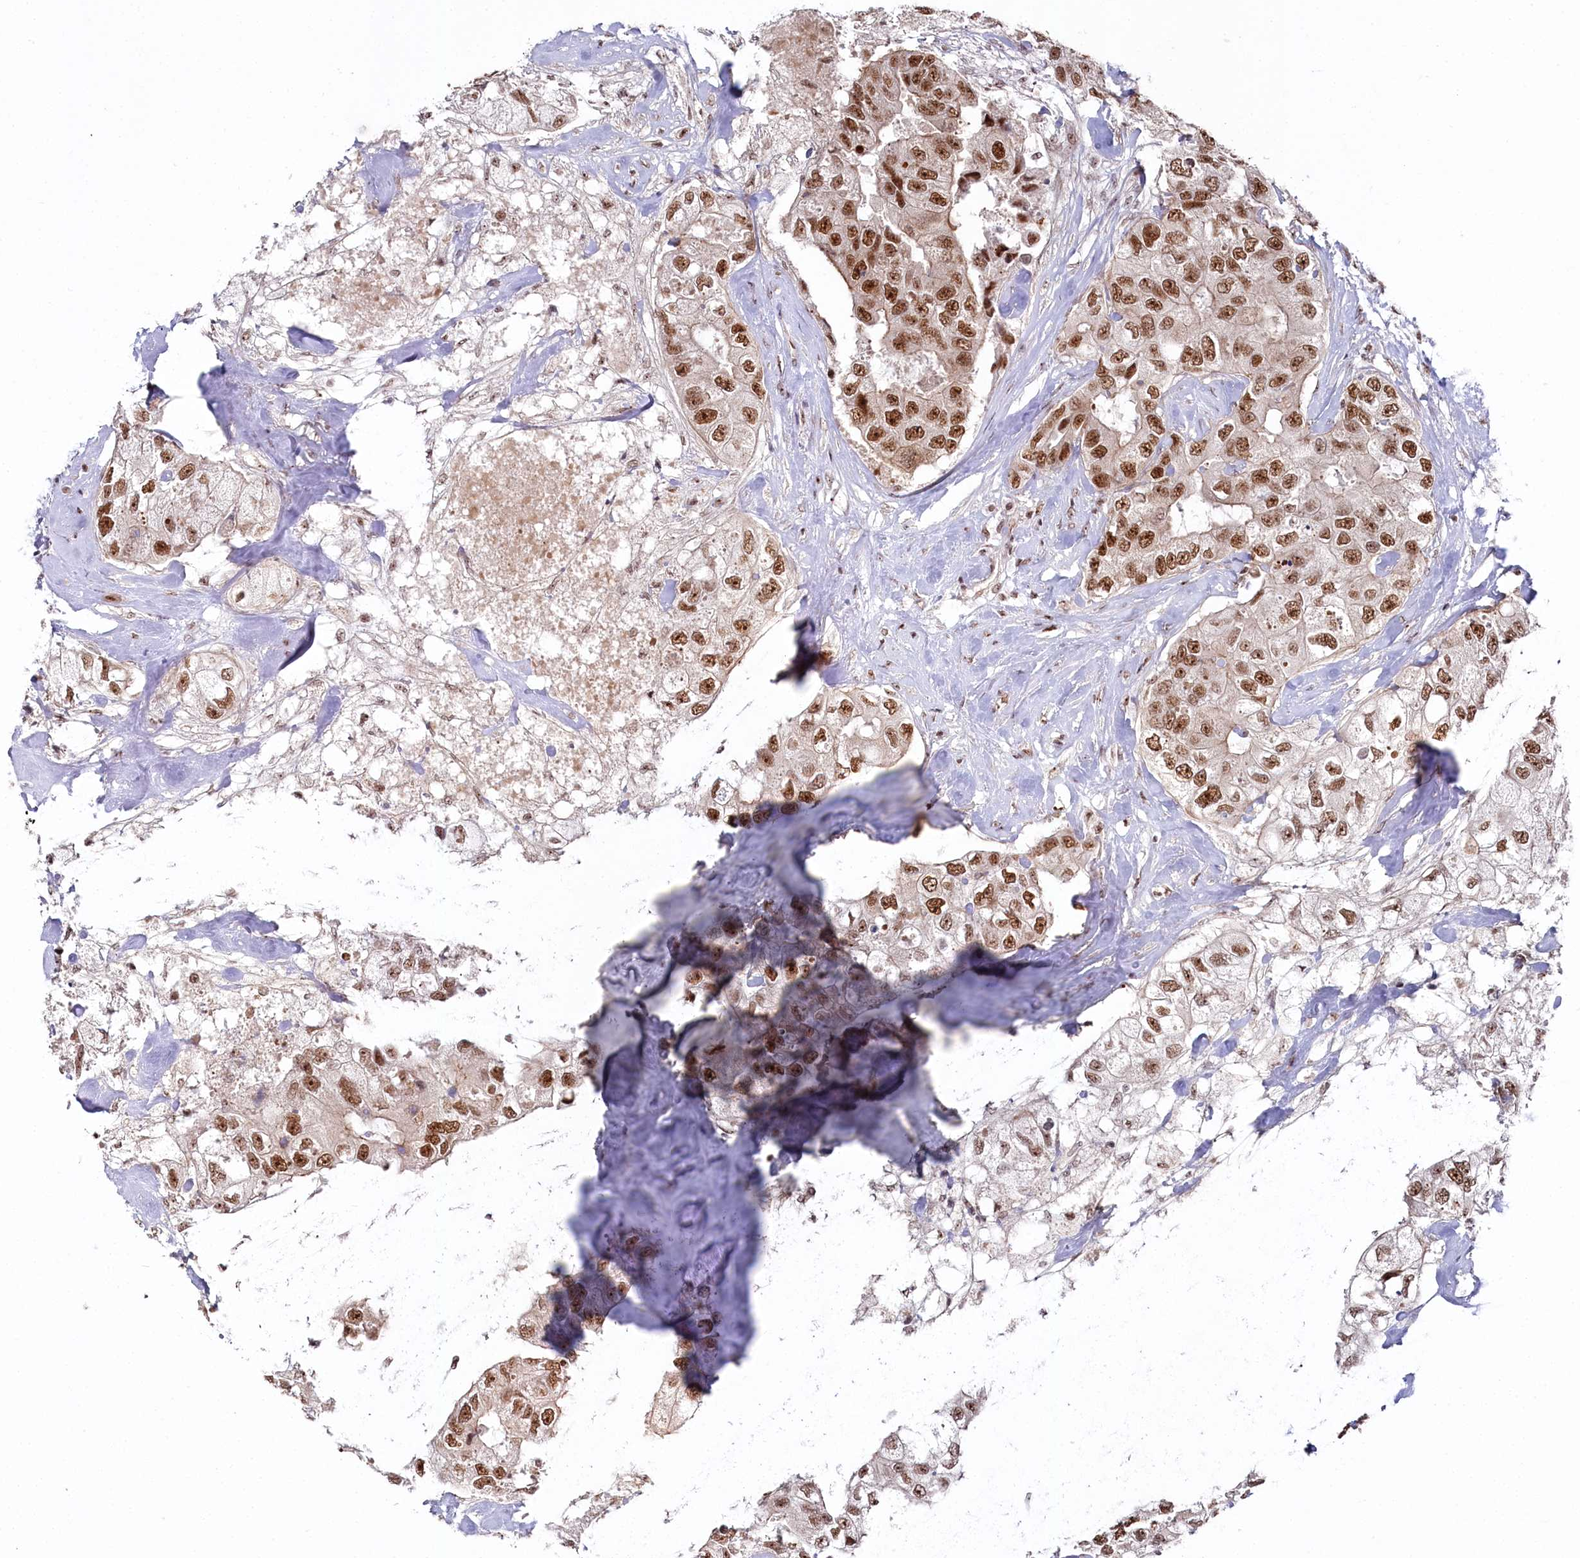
{"staining": {"intensity": "strong", "quantity": ">75%", "location": "nuclear"}, "tissue": "breast cancer", "cell_type": "Tumor cells", "image_type": "cancer", "snomed": [{"axis": "morphology", "description": "Duct carcinoma"}, {"axis": "topography", "description": "Breast"}], "caption": "DAB immunohistochemical staining of human breast intraductal carcinoma exhibits strong nuclear protein expression in approximately >75% of tumor cells.", "gene": "POLR2H", "patient": {"sex": "female", "age": 62}}